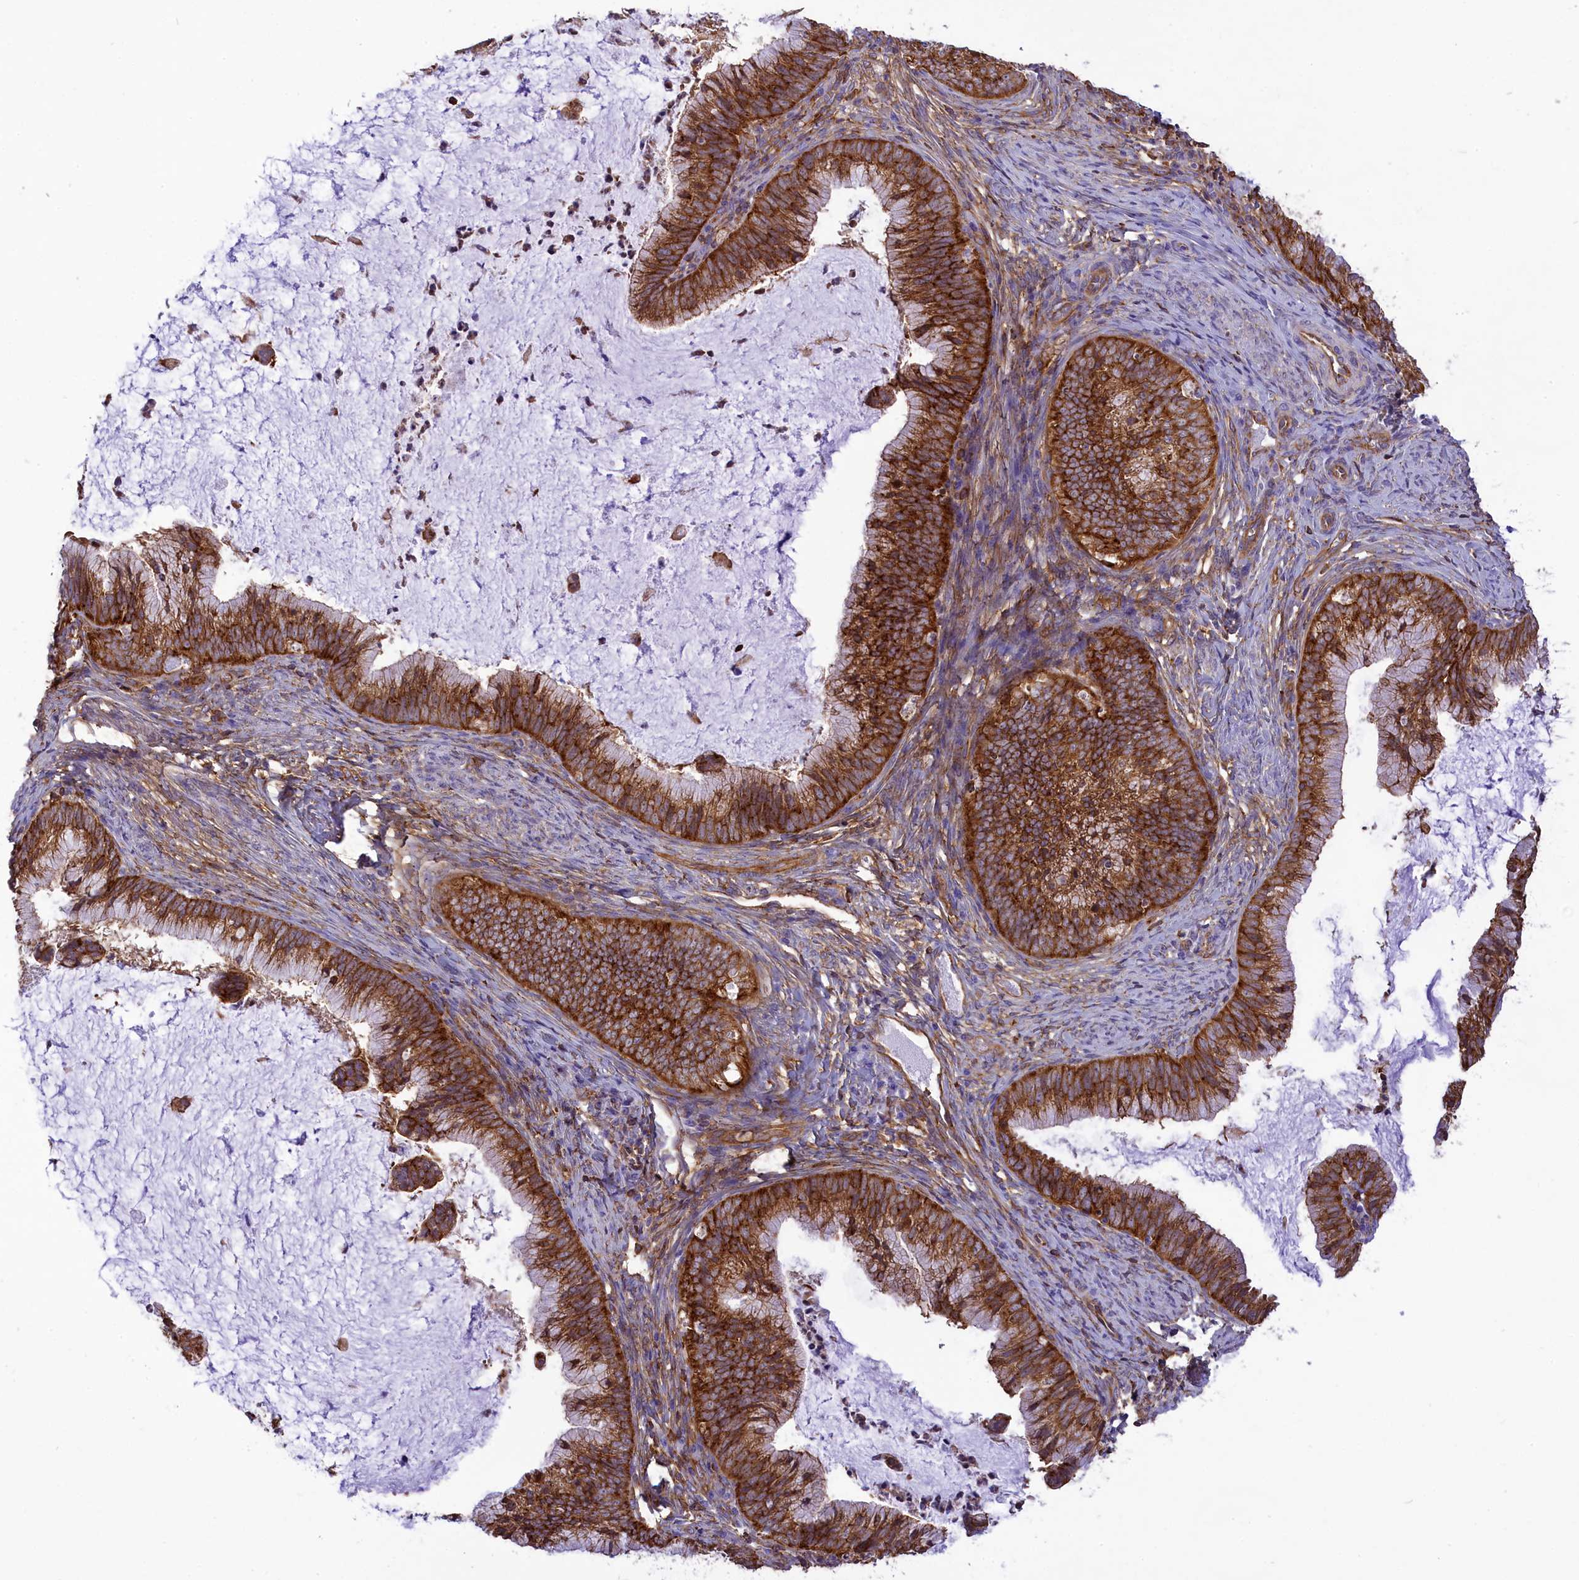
{"staining": {"intensity": "strong", "quantity": ">75%", "location": "cytoplasmic/membranous"}, "tissue": "cervical cancer", "cell_type": "Tumor cells", "image_type": "cancer", "snomed": [{"axis": "morphology", "description": "Adenocarcinoma, NOS"}, {"axis": "topography", "description": "Cervix"}], "caption": "Strong cytoplasmic/membranous protein expression is present in about >75% of tumor cells in adenocarcinoma (cervical). (IHC, brightfield microscopy, high magnification).", "gene": "SEPTIN9", "patient": {"sex": "female", "age": 36}}